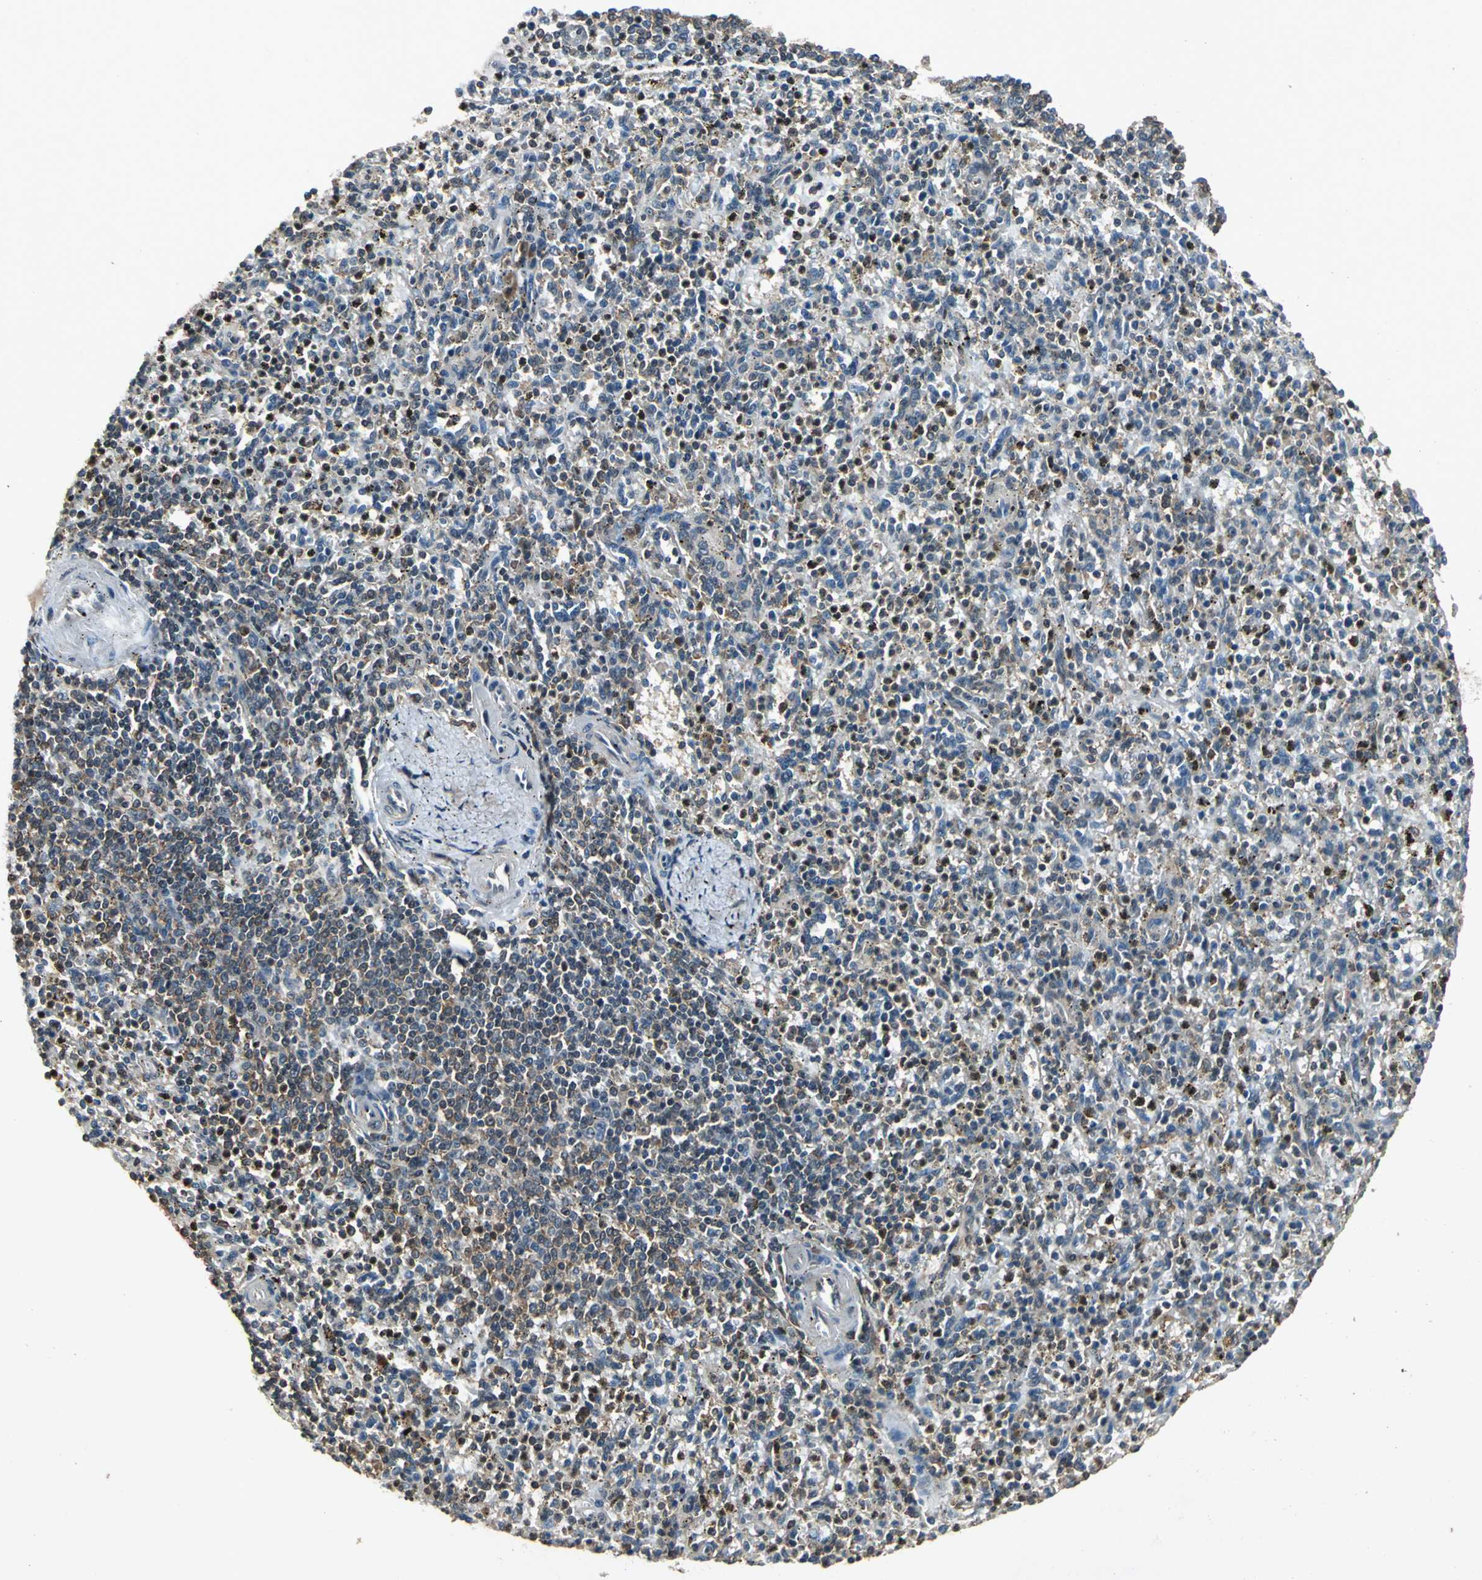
{"staining": {"intensity": "moderate", "quantity": "<25%", "location": "cytoplasmic/membranous"}, "tissue": "spleen", "cell_type": "Cells in red pulp", "image_type": "normal", "snomed": [{"axis": "morphology", "description": "Normal tissue, NOS"}, {"axis": "topography", "description": "Spleen"}], "caption": "This micrograph demonstrates immunohistochemistry (IHC) staining of normal spleen, with low moderate cytoplasmic/membranous positivity in about <25% of cells in red pulp.", "gene": "EIF2B2", "patient": {"sex": "male", "age": 72}}